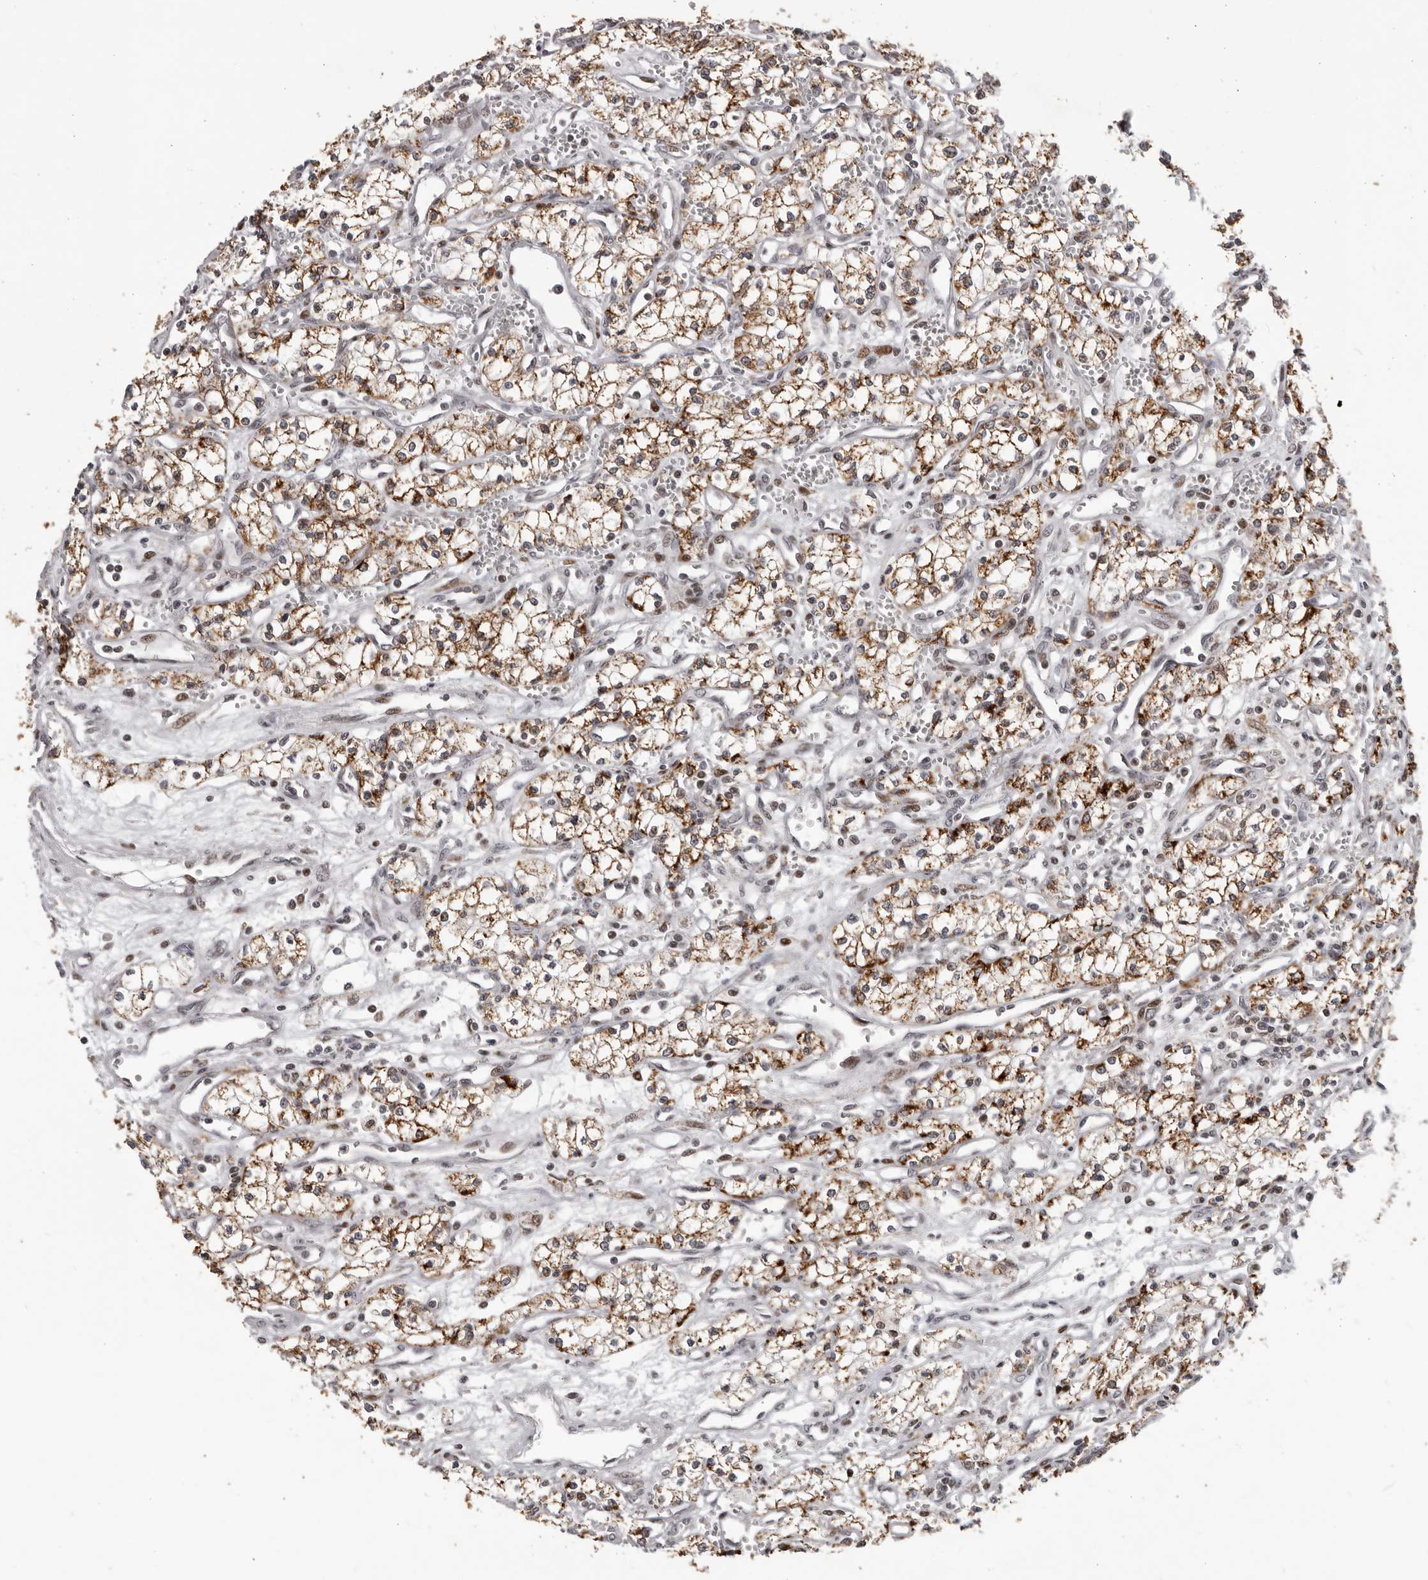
{"staining": {"intensity": "moderate", "quantity": ">75%", "location": "cytoplasmic/membranous"}, "tissue": "renal cancer", "cell_type": "Tumor cells", "image_type": "cancer", "snomed": [{"axis": "morphology", "description": "Adenocarcinoma, NOS"}, {"axis": "topography", "description": "Kidney"}], "caption": "Brown immunohistochemical staining in human renal cancer exhibits moderate cytoplasmic/membranous expression in about >75% of tumor cells. (Stains: DAB in brown, nuclei in blue, Microscopy: brightfield microscopy at high magnification).", "gene": "C17orf99", "patient": {"sex": "male", "age": 59}}